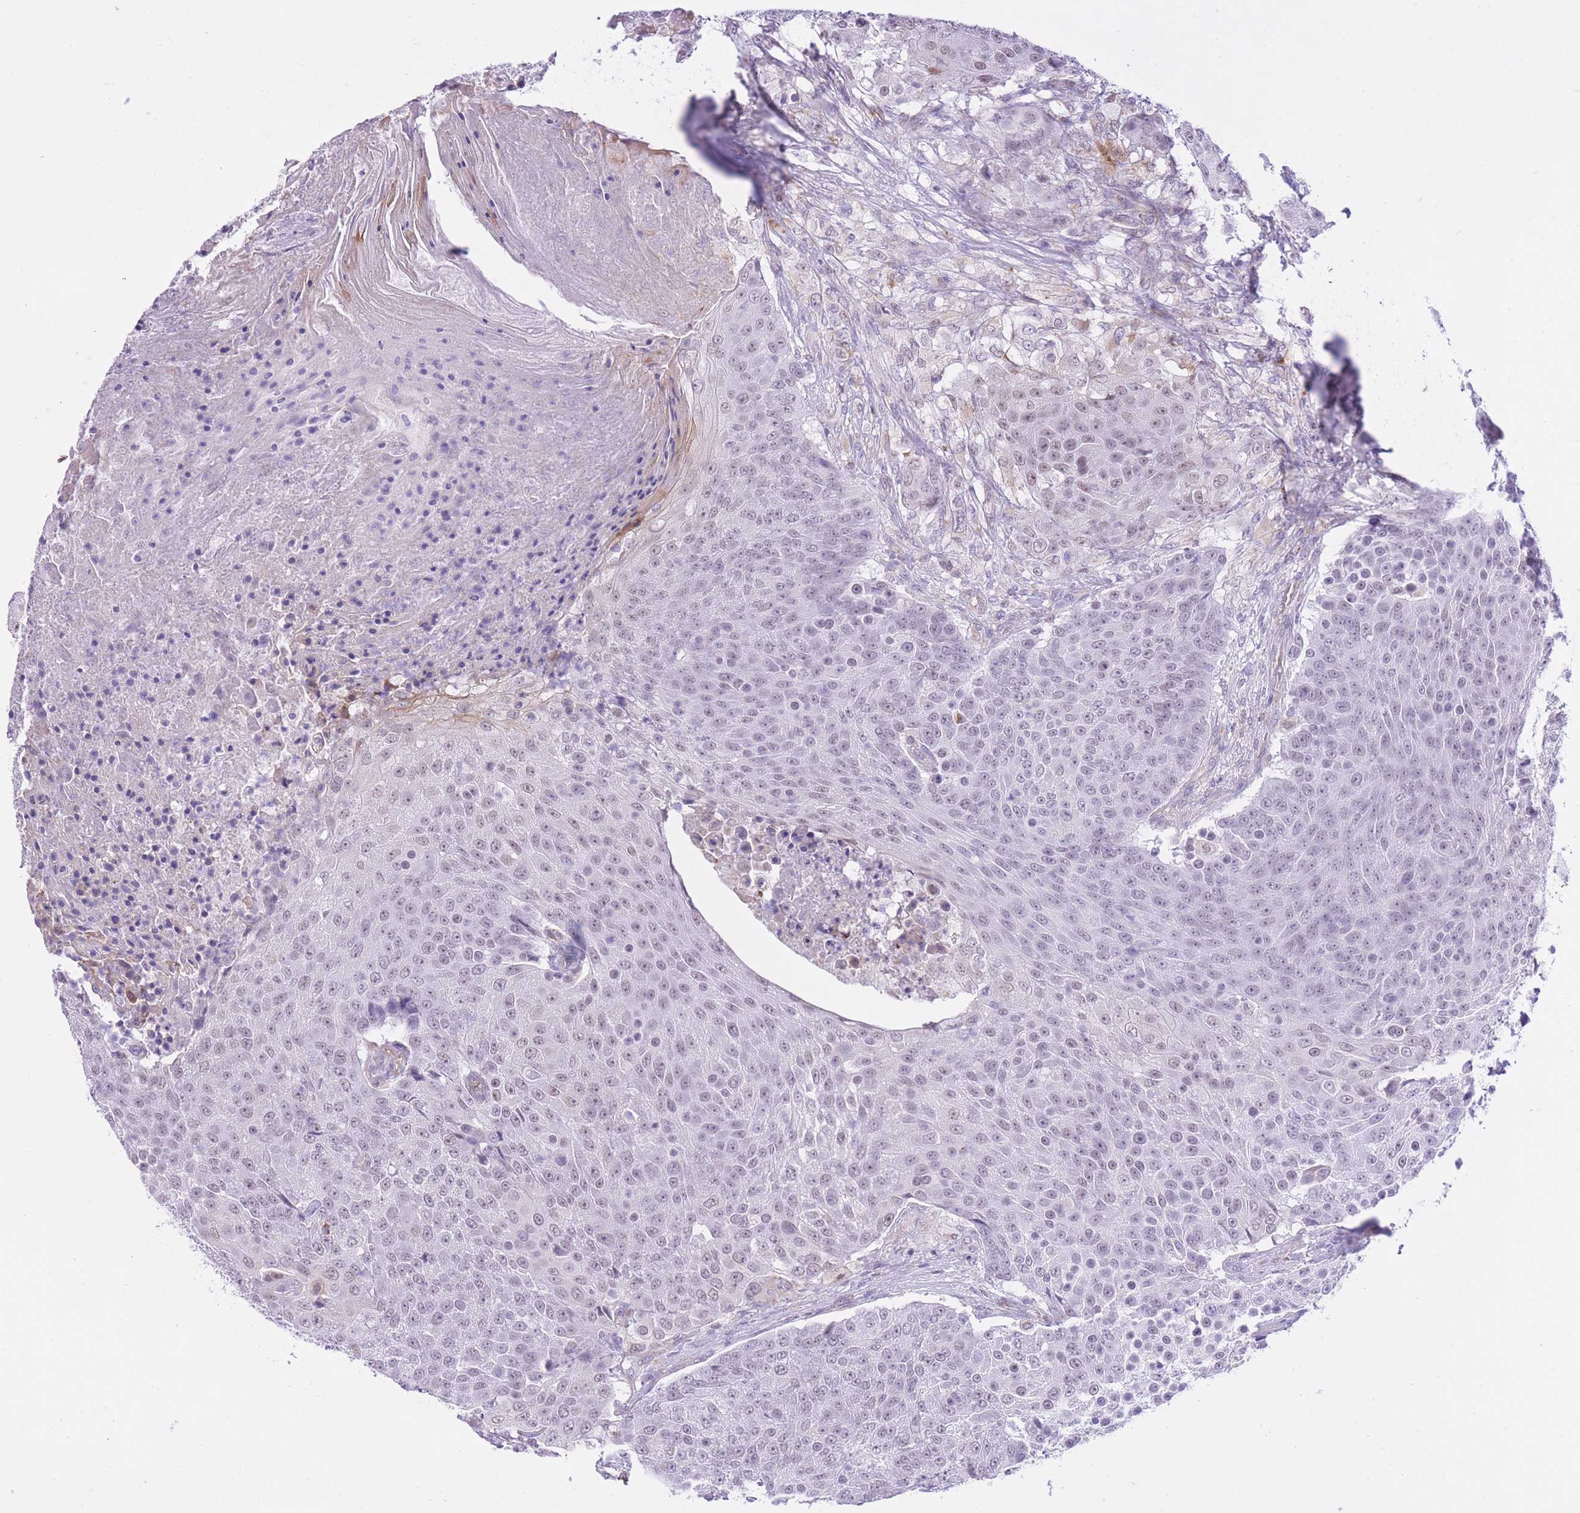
{"staining": {"intensity": "weak", "quantity": "25%-75%", "location": "nuclear"}, "tissue": "urothelial cancer", "cell_type": "Tumor cells", "image_type": "cancer", "snomed": [{"axis": "morphology", "description": "Urothelial carcinoma, High grade"}, {"axis": "topography", "description": "Urinary bladder"}], "caption": "Brown immunohistochemical staining in human urothelial carcinoma (high-grade) reveals weak nuclear staining in about 25%-75% of tumor cells. (Brightfield microscopy of DAB IHC at high magnification).", "gene": "MEIOSIN", "patient": {"sex": "female", "age": 63}}